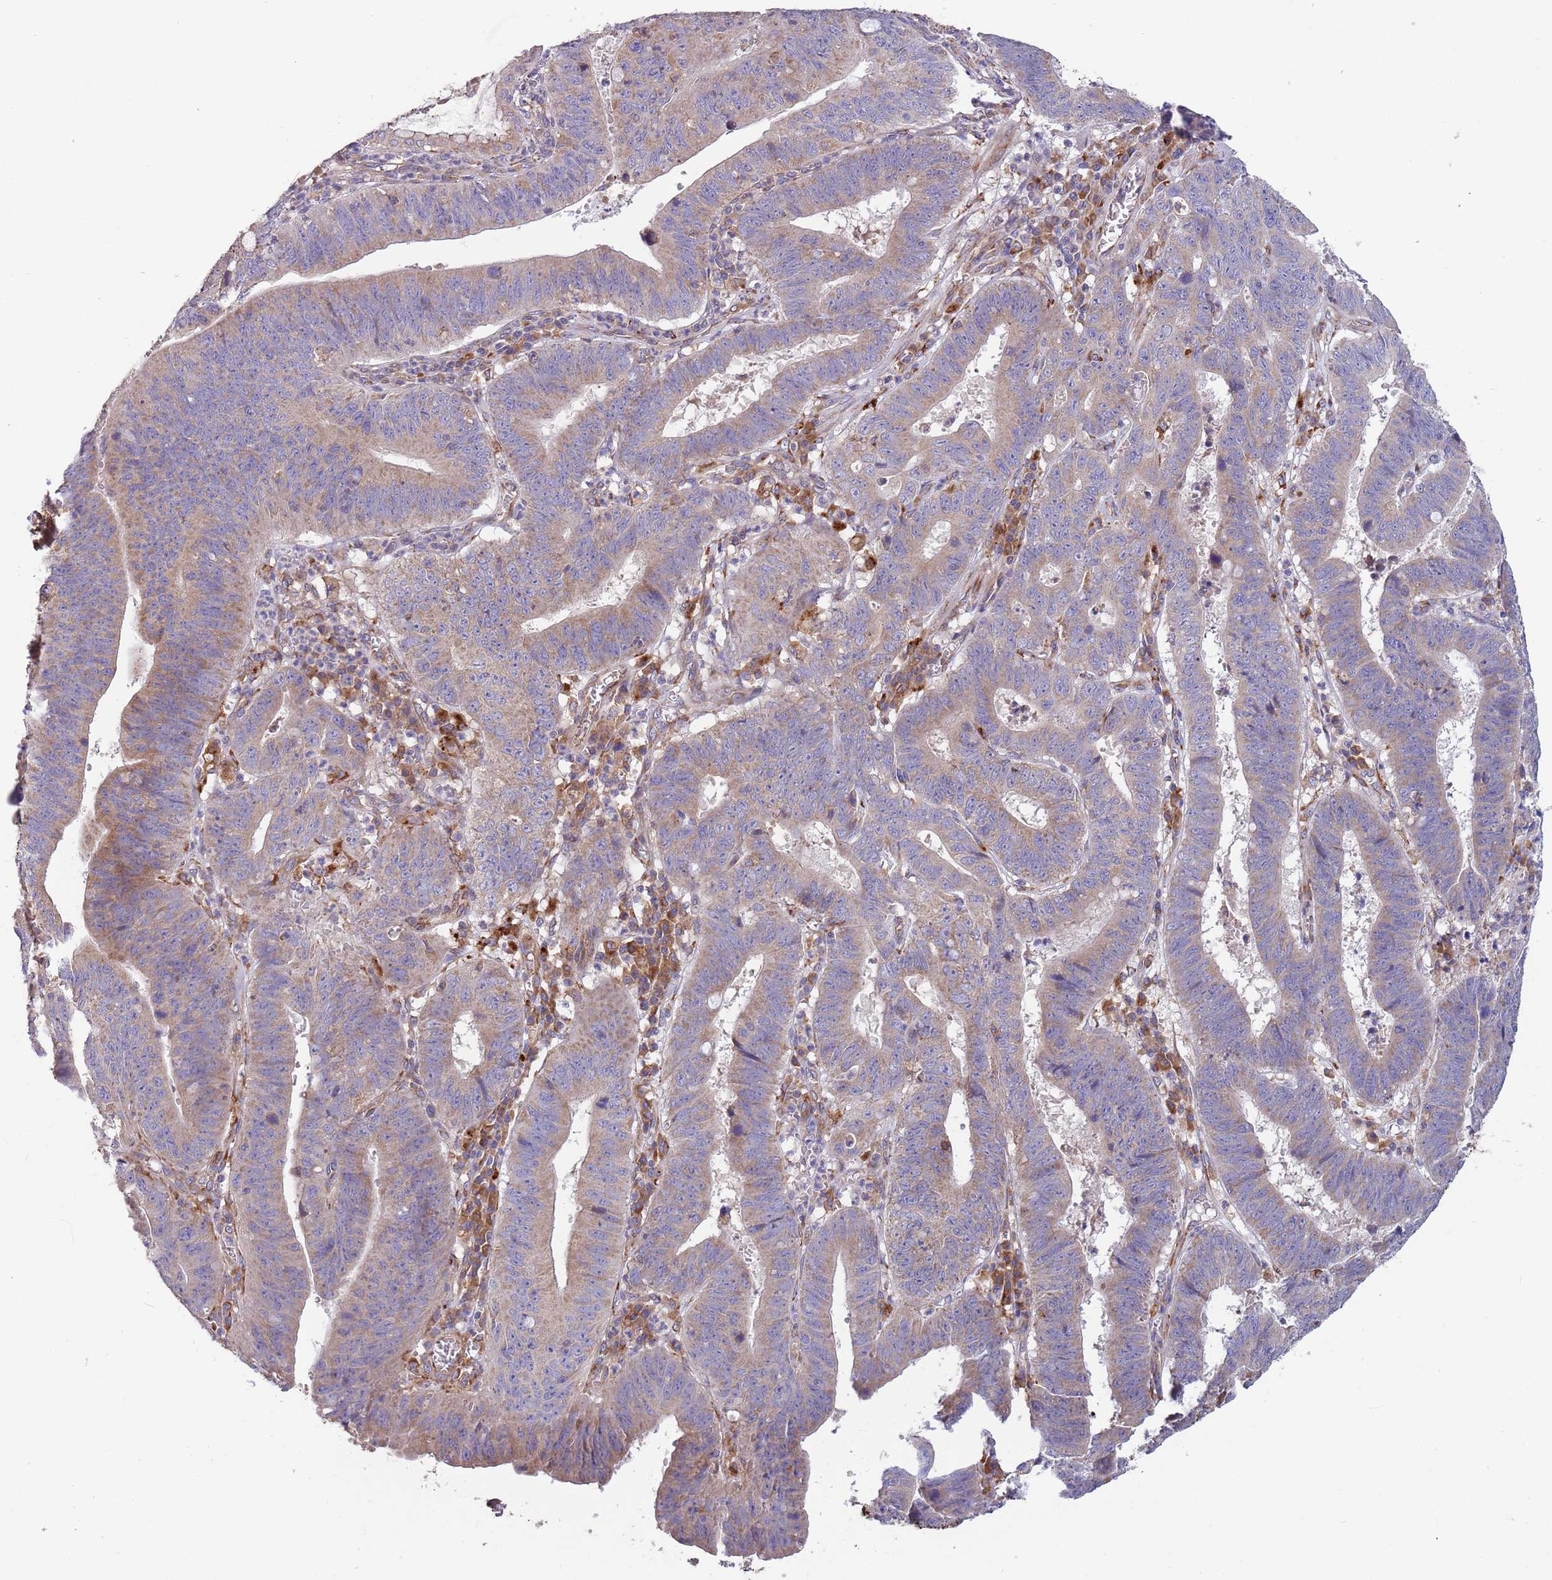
{"staining": {"intensity": "weak", "quantity": ">75%", "location": "cytoplasmic/membranous"}, "tissue": "stomach cancer", "cell_type": "Tumor cells", "image_type": "cancer", "snomed": [{"axis": "morphology", "description": "Adenocarcinoma, NOS"}, {"axis": "topography", "description": "Stomach"}], "caption": "Tumor cells reveal low levels of weak cytoplasmic/membranous positivity in about >75% of cells in adenocarcinoma (stomach).", "gene": "ARMCX6", "patient": {"sex": "male", "age": 59}}